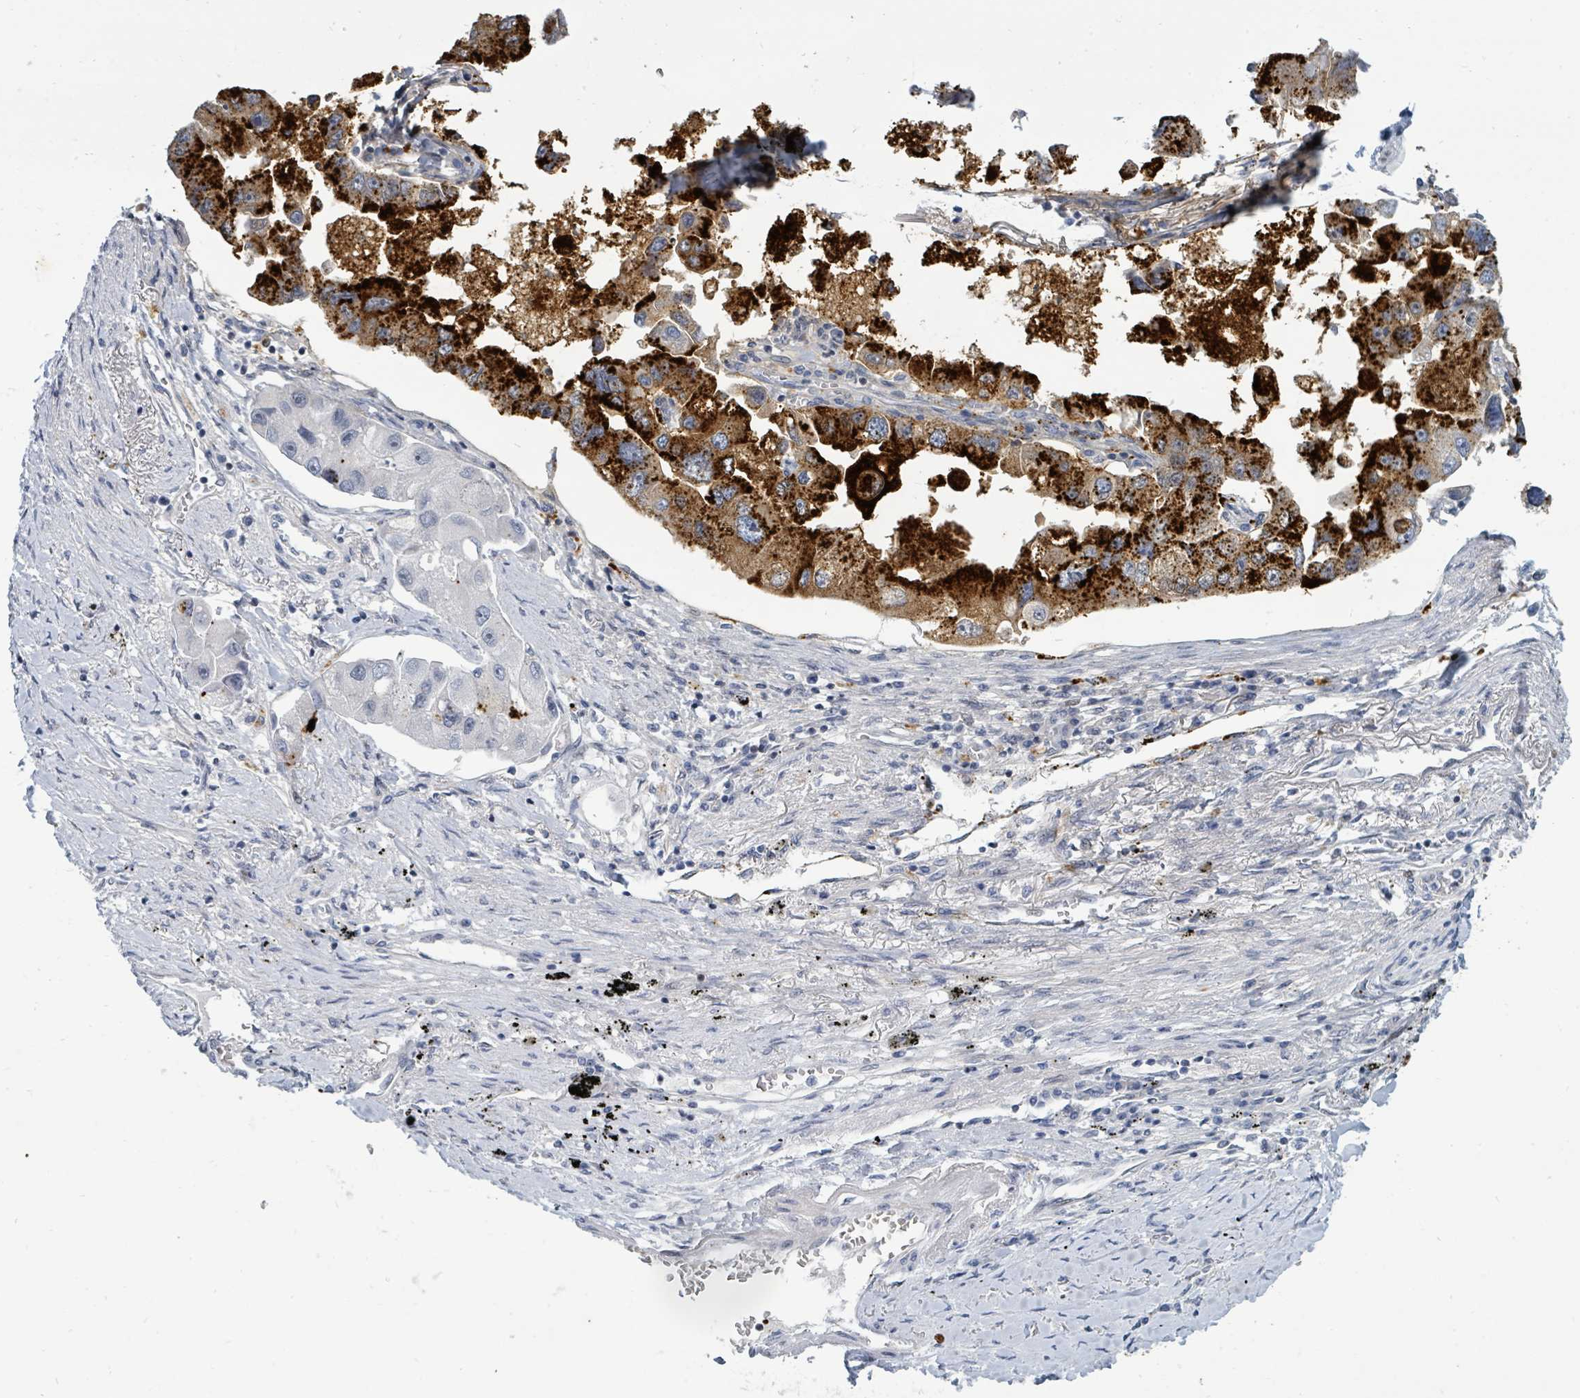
{"staining": {"intensity": "strong", "quantity": "25%-75%", "location": "cytoplasmic/membranous"}, "tissue": "lung cancer", "cell_type": "Tumor cells", "image_type": "cancer", "snomed": [{"axis": "morphology", "description": "Adenocarcinoma, NOS"}, {"axis": "topography", "description": "Lung"}], "caption": "Immunohistochemistry micrograph of neoplastic tissue: lung adenocarcinoma stained using IHC shows high levels of strong protein expression localized specifically in the cytoplasmic/membranous of tumor cells, appearing as a cytoplasmic/membranous brown color.", "gene": "SUMO4", "patient": {"sex": "female", "age": 54}}